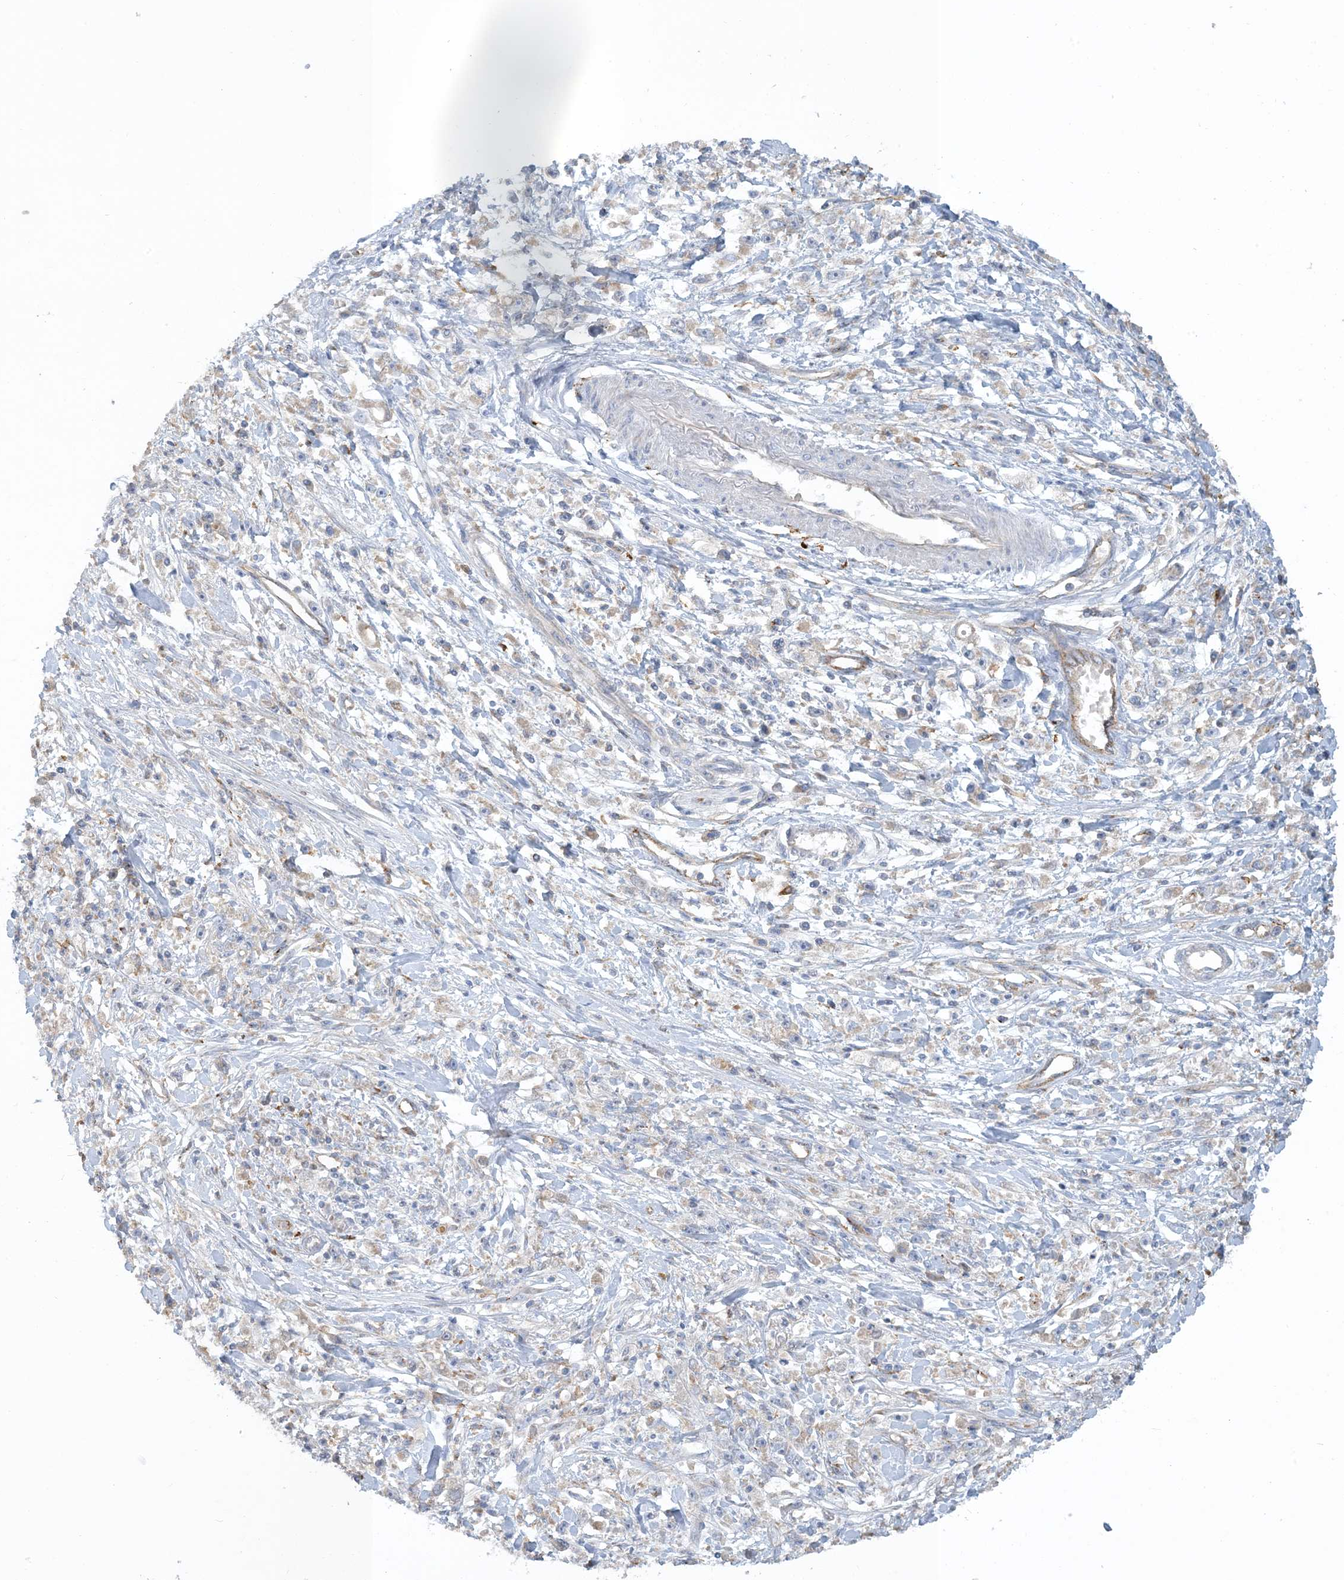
{"staining": {"intensity": "negative", "quantity": "none", "location": "none"}, "tissue": "stomach cancer", "cell_type": "Tumor cells", "image_type": "cancer", "snomed": [{"axis": "morphology", "description": "Adenocarcinoma, NOS"}, {"axis": "topography", "description": "Stomach"}], "caption": "Stomach adenocarcinoma stained for a protein using immunohistochemistry (IHC) exhibits no expression tumor cells.", "gene": "PEAR1", "patient": {"sex": "female", "age": 59}}